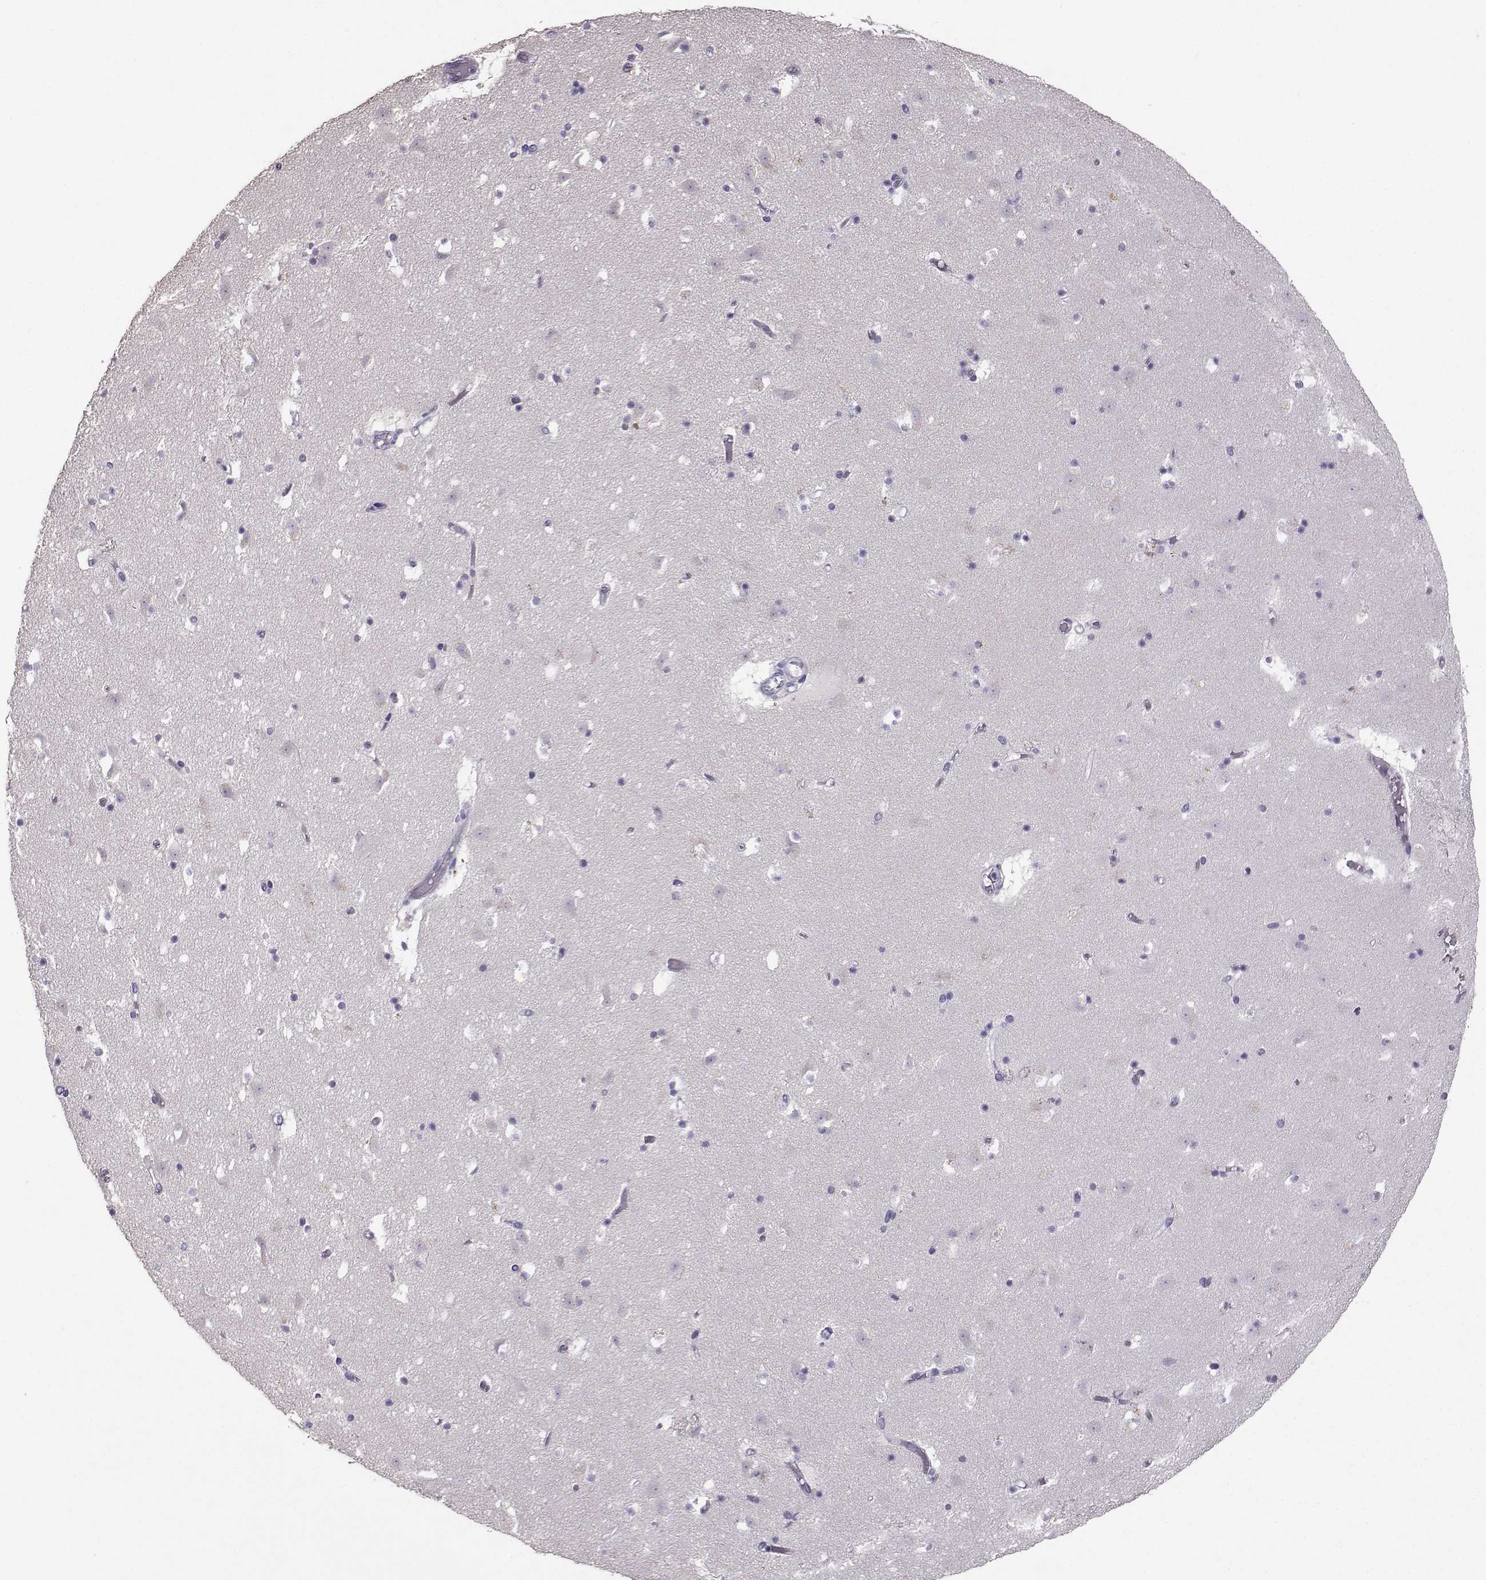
{"staining": {"intensity": "negative", "quantity": "none", "location": "none"}, "tissue": "caudate", "cell_type": "Glial cells", "image_type": "normal", "snomed": [{"axis": "morphology", "description": "Normal tissue, NOS"}, {"axis": "topography", "description": "Lateral ventricle wall"}], "caption": "Benign caudate was stained to show a protein in brown. There is no significant expression in glial cells. (DAB immunohistochemistry with hematoxylin counter stain).", "gene": "TBR1", "patient": {"sex": "female", "age": 42}}